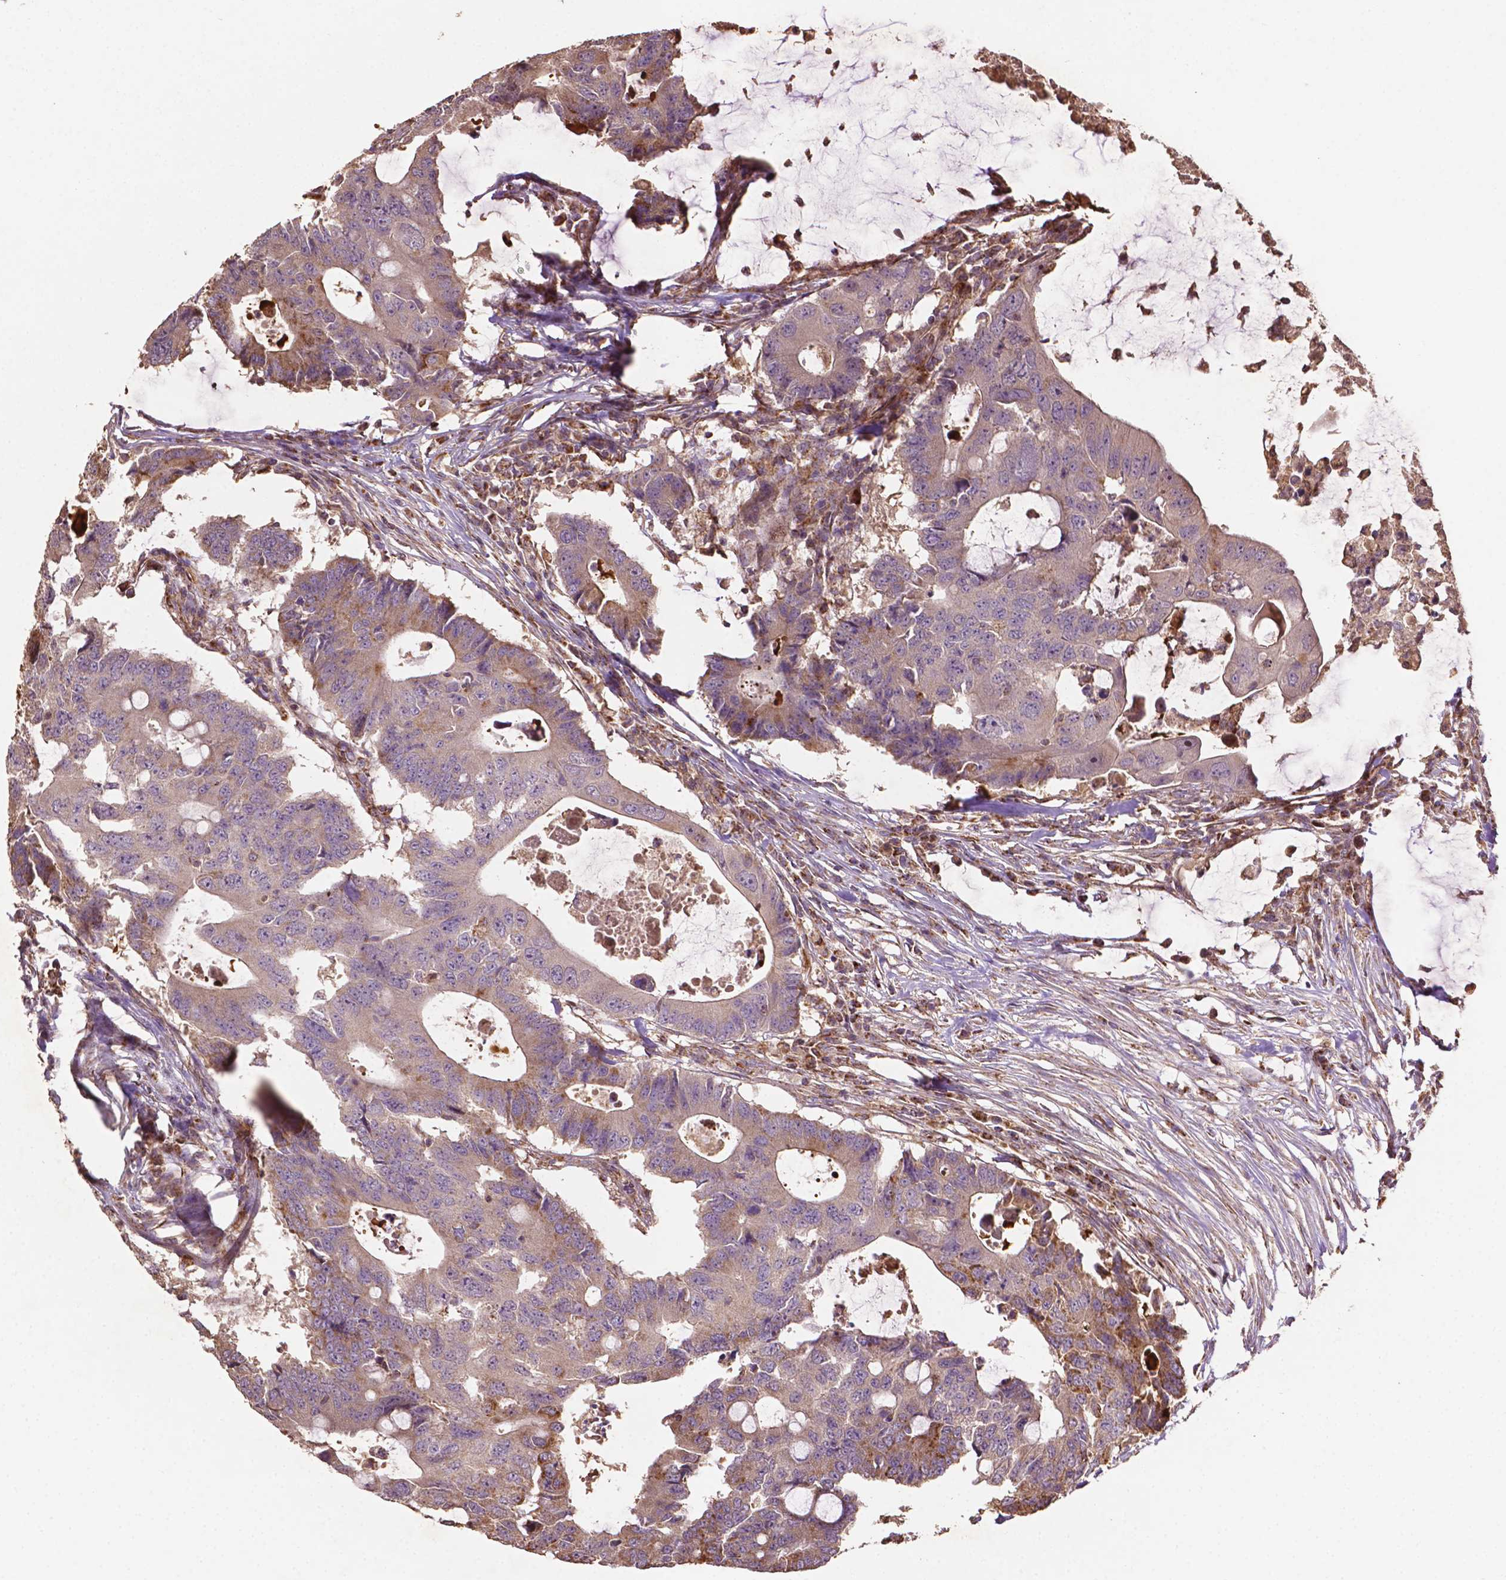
{"staining": {"intensity": "moderate", "quantity": "<25%", "location": "cytoplasmic/membranous"}, "tissue": "colorectal cancer", "cell_type": "Tumor cells", "image_type": "cancer", "snomed": [{"axis": "morphology", "description": "Adenocarcinoma, NOS"}, {"axis": "topography", "description": "Colon"}], "caption": "Adenocarcinoma (colorectal) stained for a protein (brown) reveals moderate cytoplasmic/membranous positive positivity in approximately <25% of tumor cells.", "gene": "LRR1", "patient": {"sex": "male", "age": 71}}